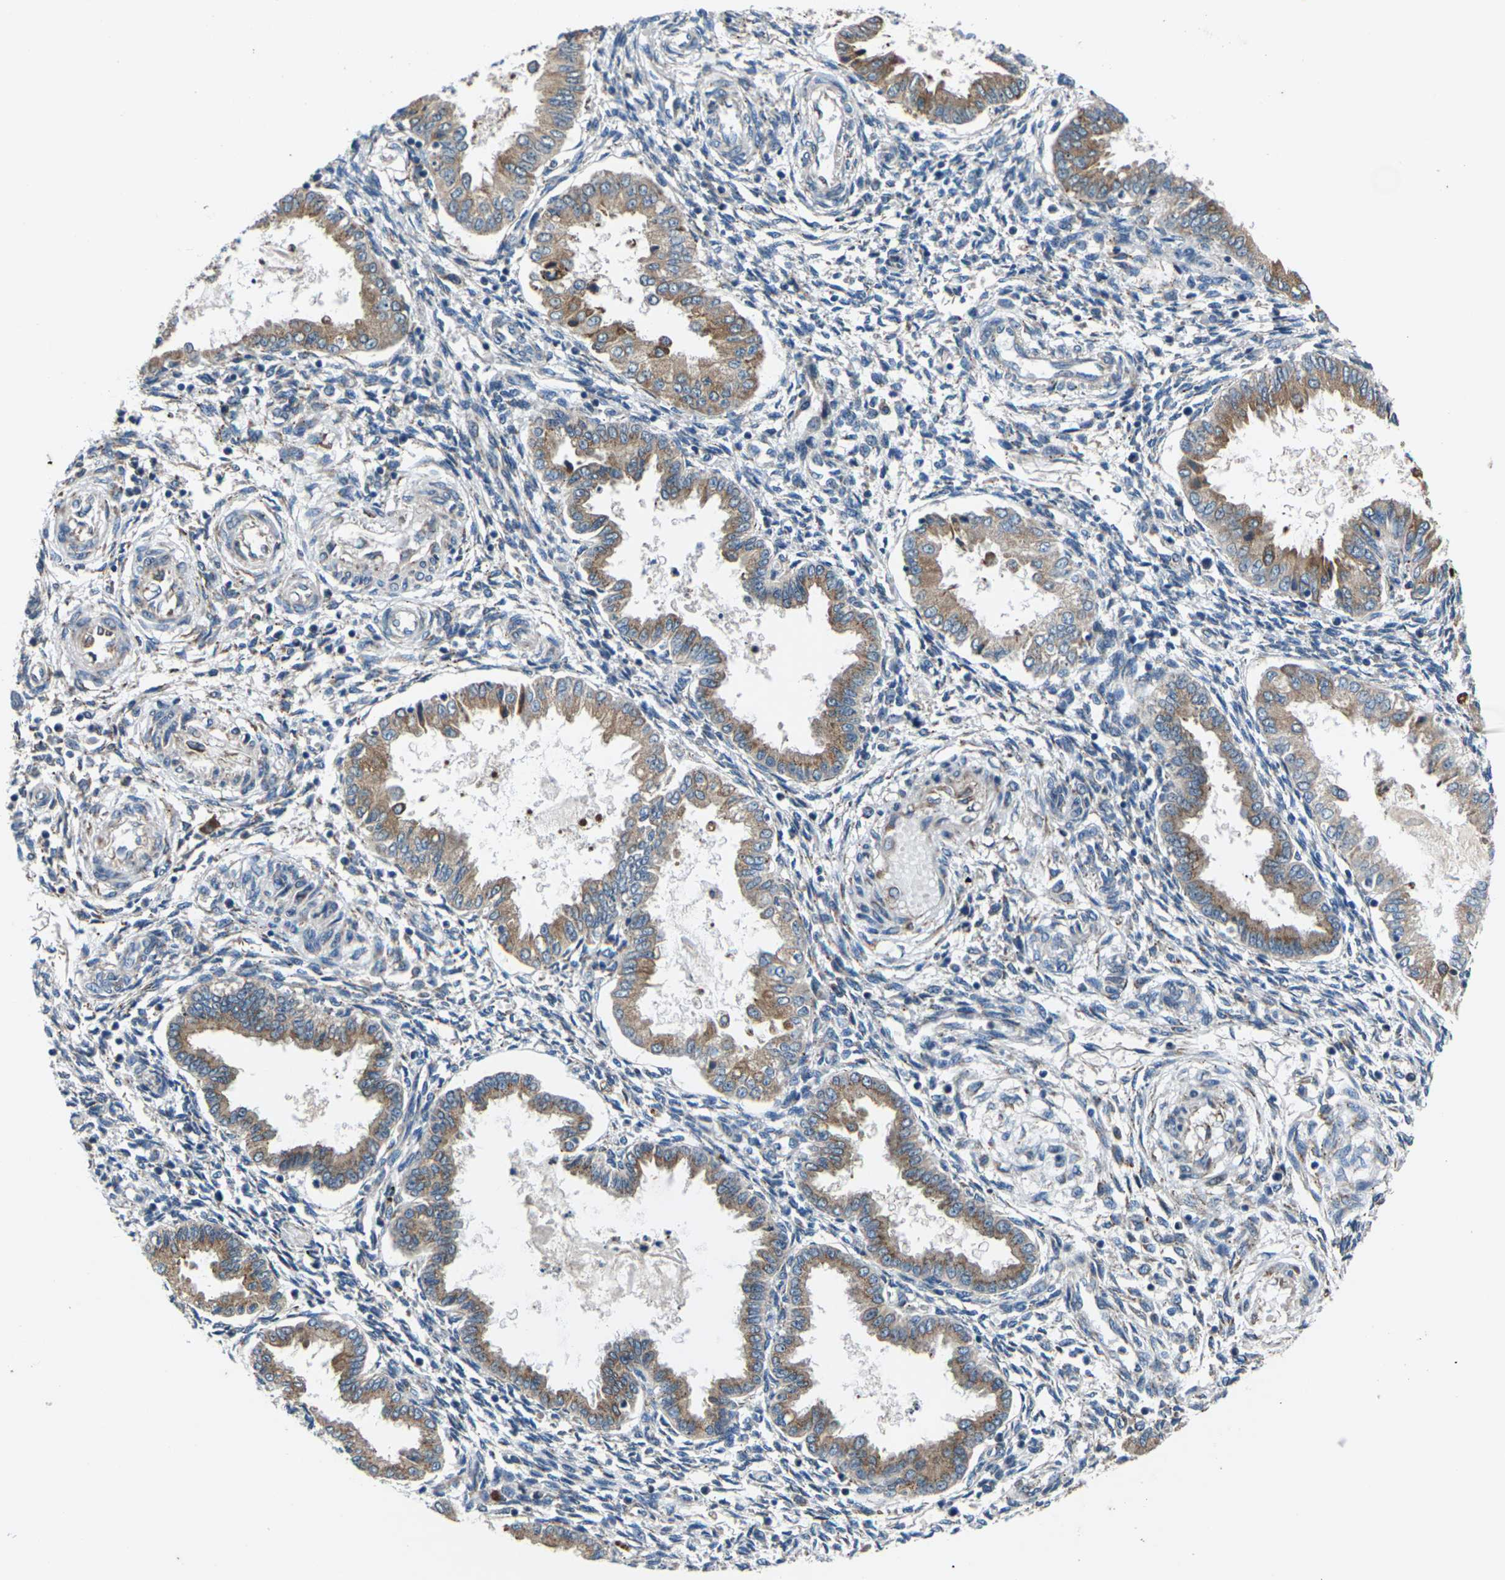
{"staining": {"intensity": "moderate", "quantity": "25%-75%", "location": "cytoplasmic/membranous"}, "tissue": "endometrium", "cell_type": "Cells in endometrial stroma", "image_type": "normal", "snomed": [{"axis": "morphology", "description": "Normal tissue, NOS"}, {"axis": "topography", "description": "Endometrium"}], "caption": "A brown stain labels moderate cytoplasmic/membranous expression of a protein in cells in endometrial stroma of normal human endometrium. The protein of interest is stained brown, and the nuclei are stained in blue (DAB IHC with brightfield microscopy, high magnification).", "gene": "GABRP", "patient": {"sex": "female", "age": 33}}